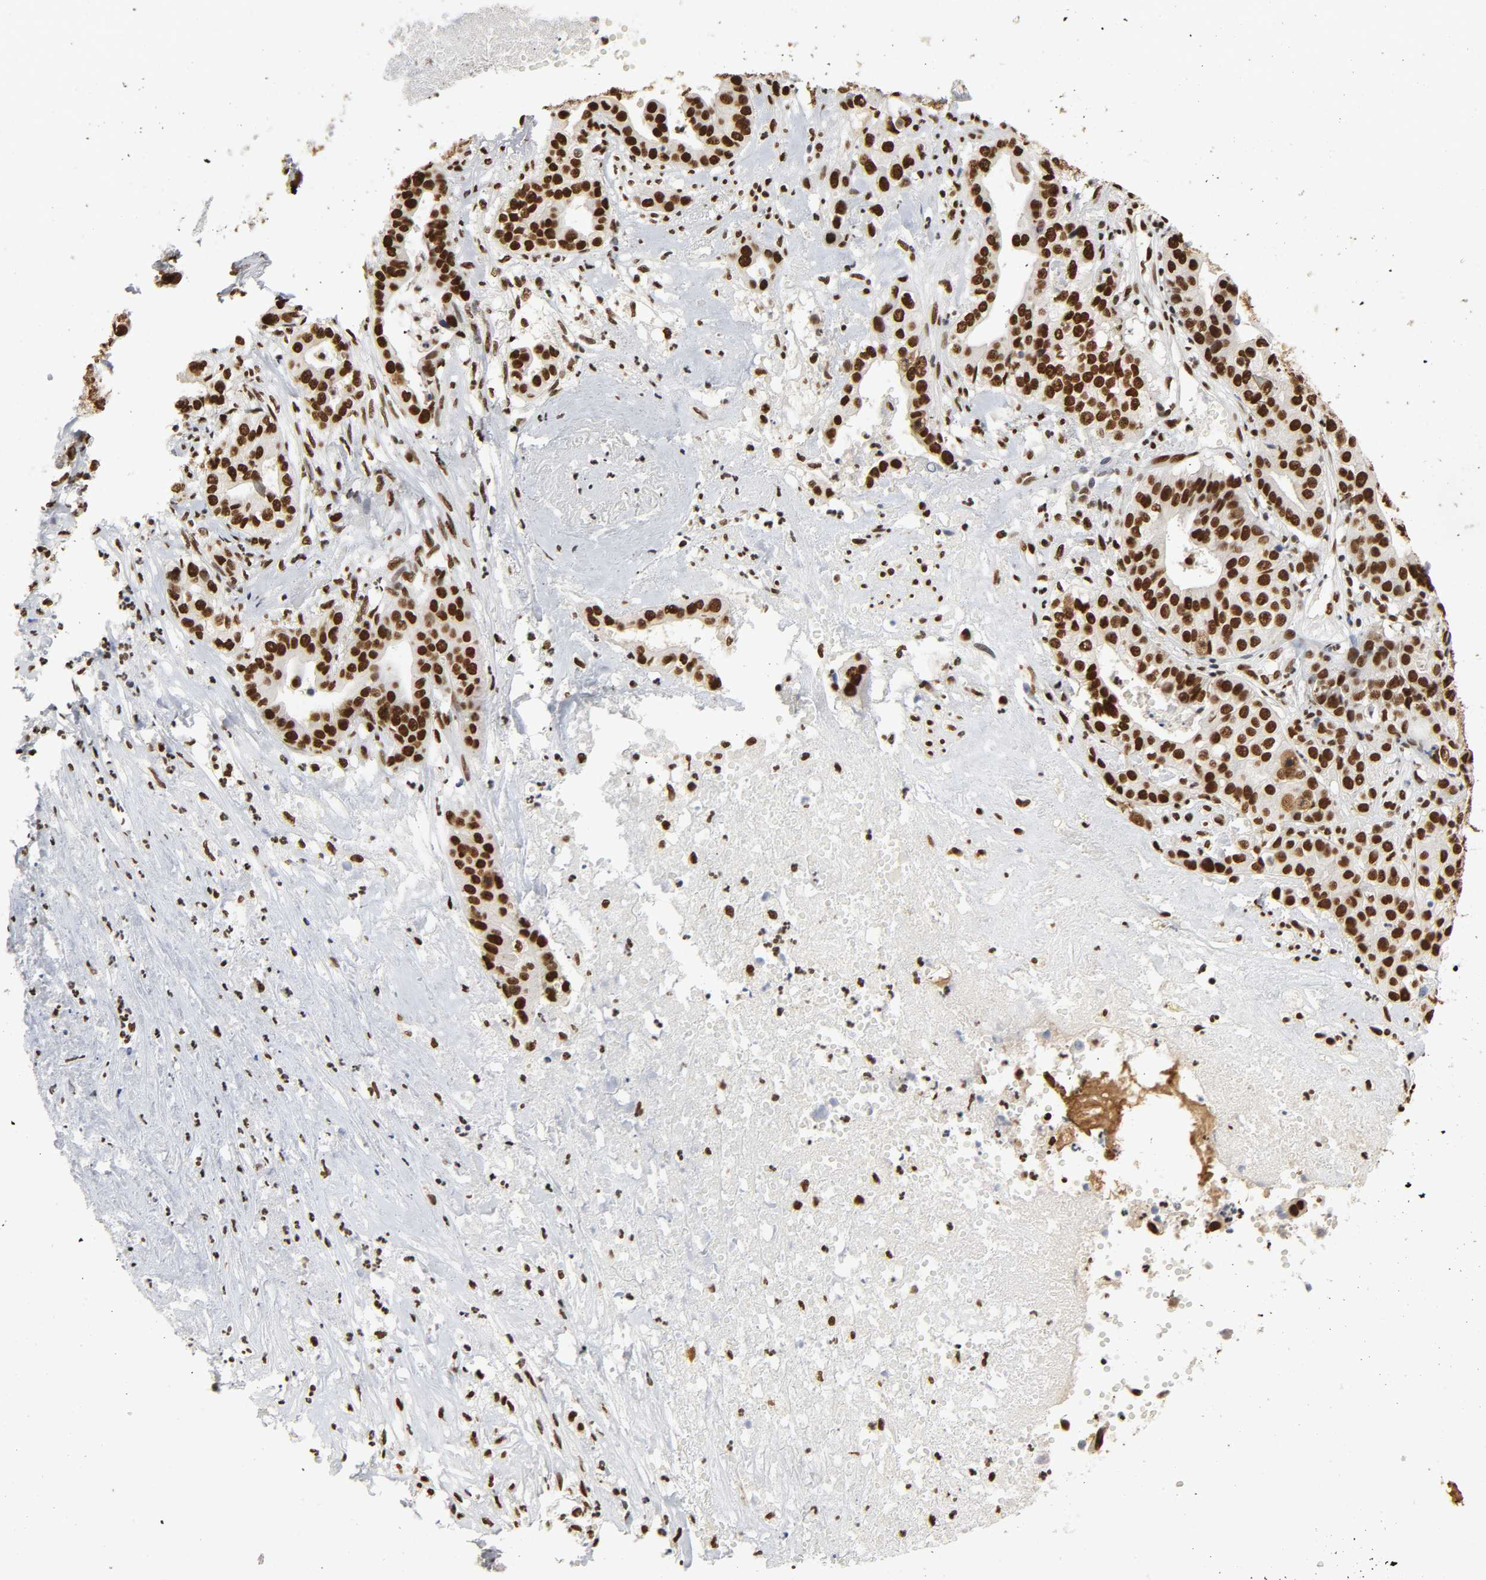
{"staining": {"intensity": "strong", "quantity": ">75%", "location": "nuclear"}, "tissue": "liver cancer", "cell_type": "Tumor cells", "image_type": "cancer", "snomed": [{"axis": "morphology", "description": "Cholangiocarcinoma"}, {"axis": "topography", "description": "Liver"}], "caption": "Liver cholangiocarcinoma stained with DAB immunohistochemistry reveals high levels of strong nuclear expression in approximately >75% of tumor cells.", "gene": "HNRNPC", "patient": {"sex": "female", "age": 61}}